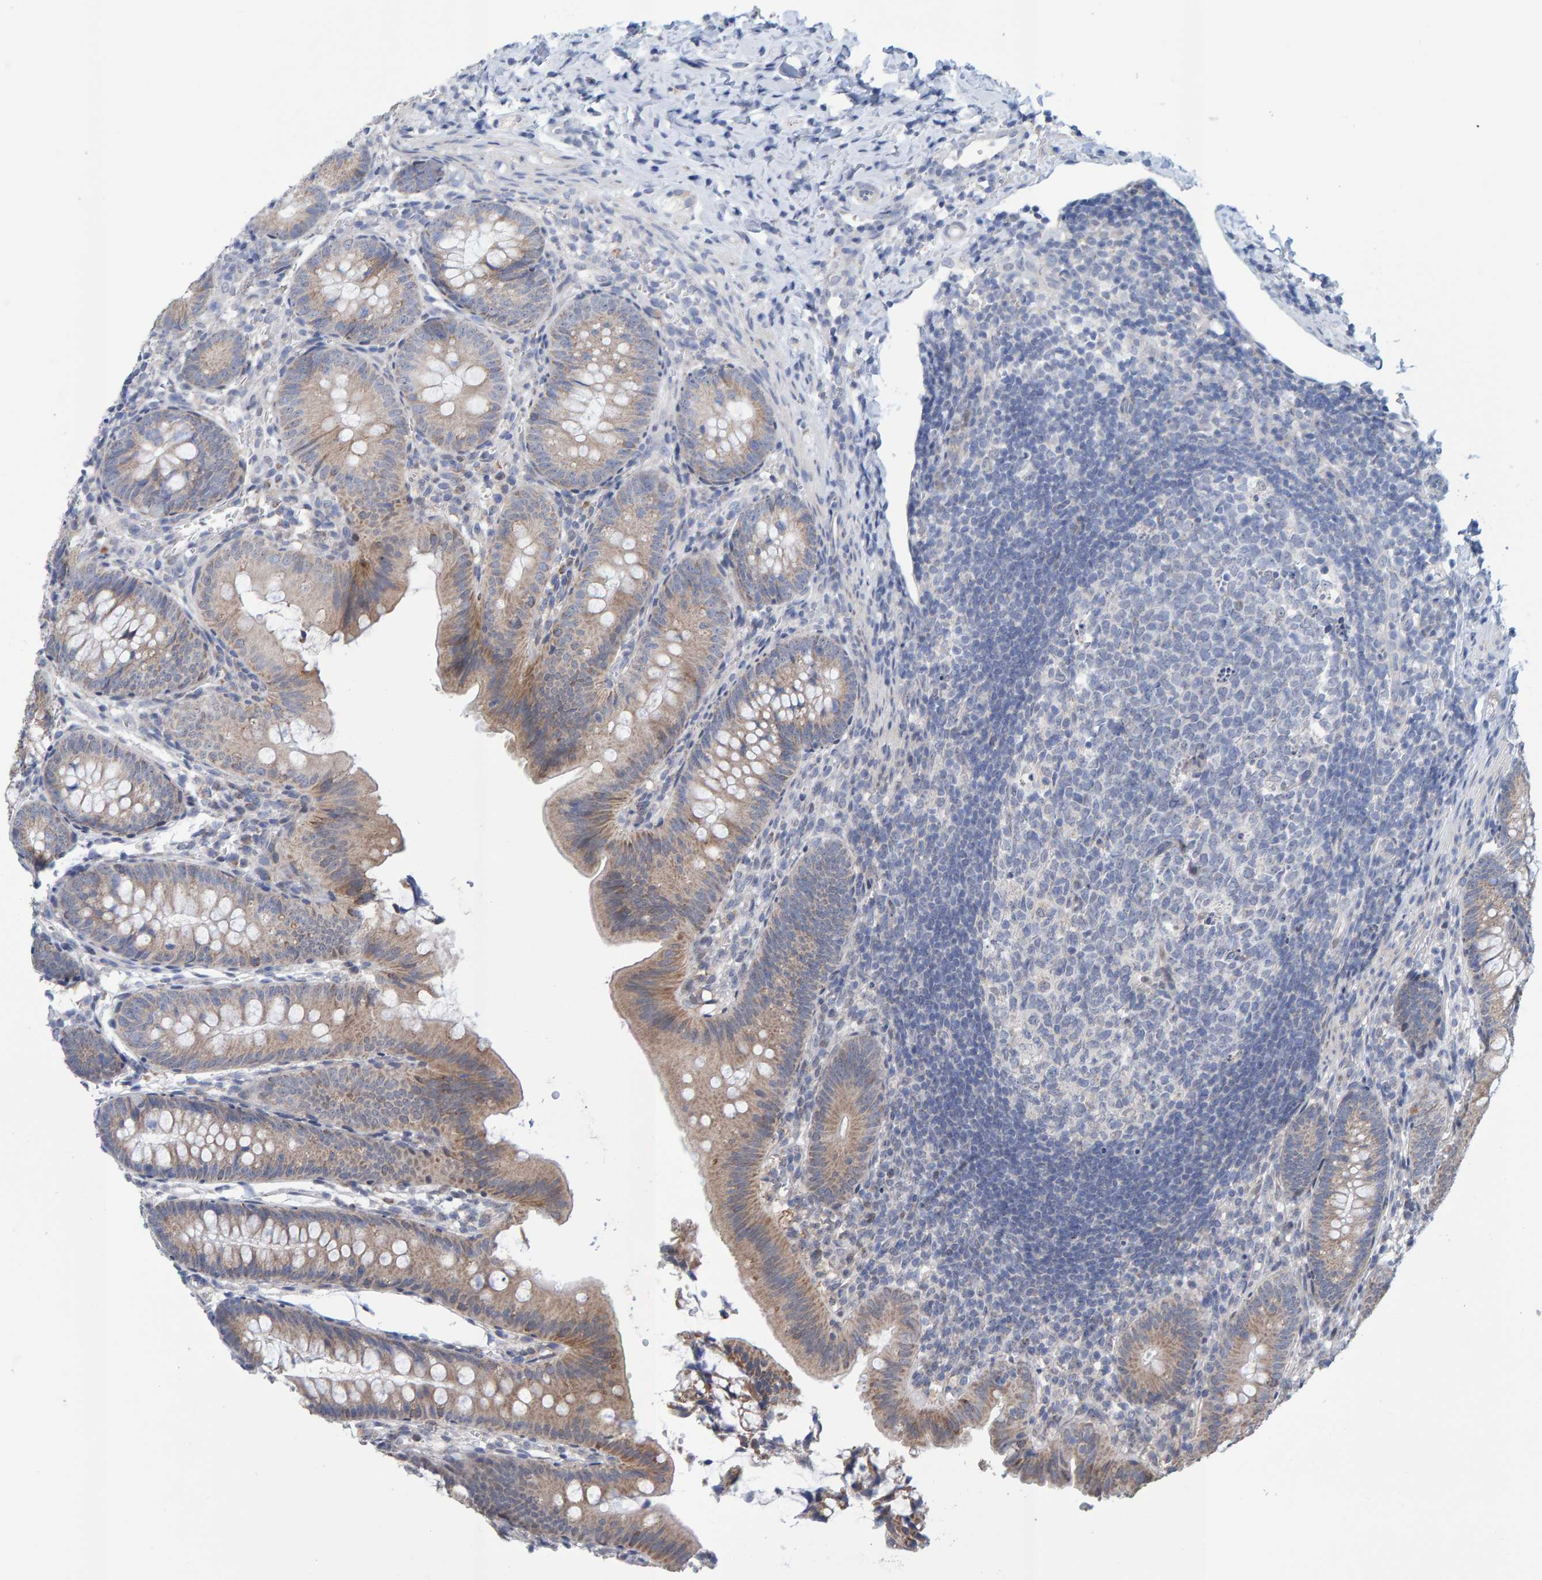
{"staining": {"intensity": "moderate", "quantity": ">75%", "location": "cytoplasmic/membranous"}, "tissue": "appendix", "cell_type": "Glandular cells", "image_type": "normal", "snomed": [{"axis": "morphology", "description": "Normal tissue, NOS"}, {"axis": "topography", "description": "Appendix"}], "caption": "This is a photomicrograph of IHC staining of normal appendix, which shows moderate expression in the cytoplasmic/membranous of glandular cells.", "gene": "USP43", "patient": {"sex": "male", "age": 1}}